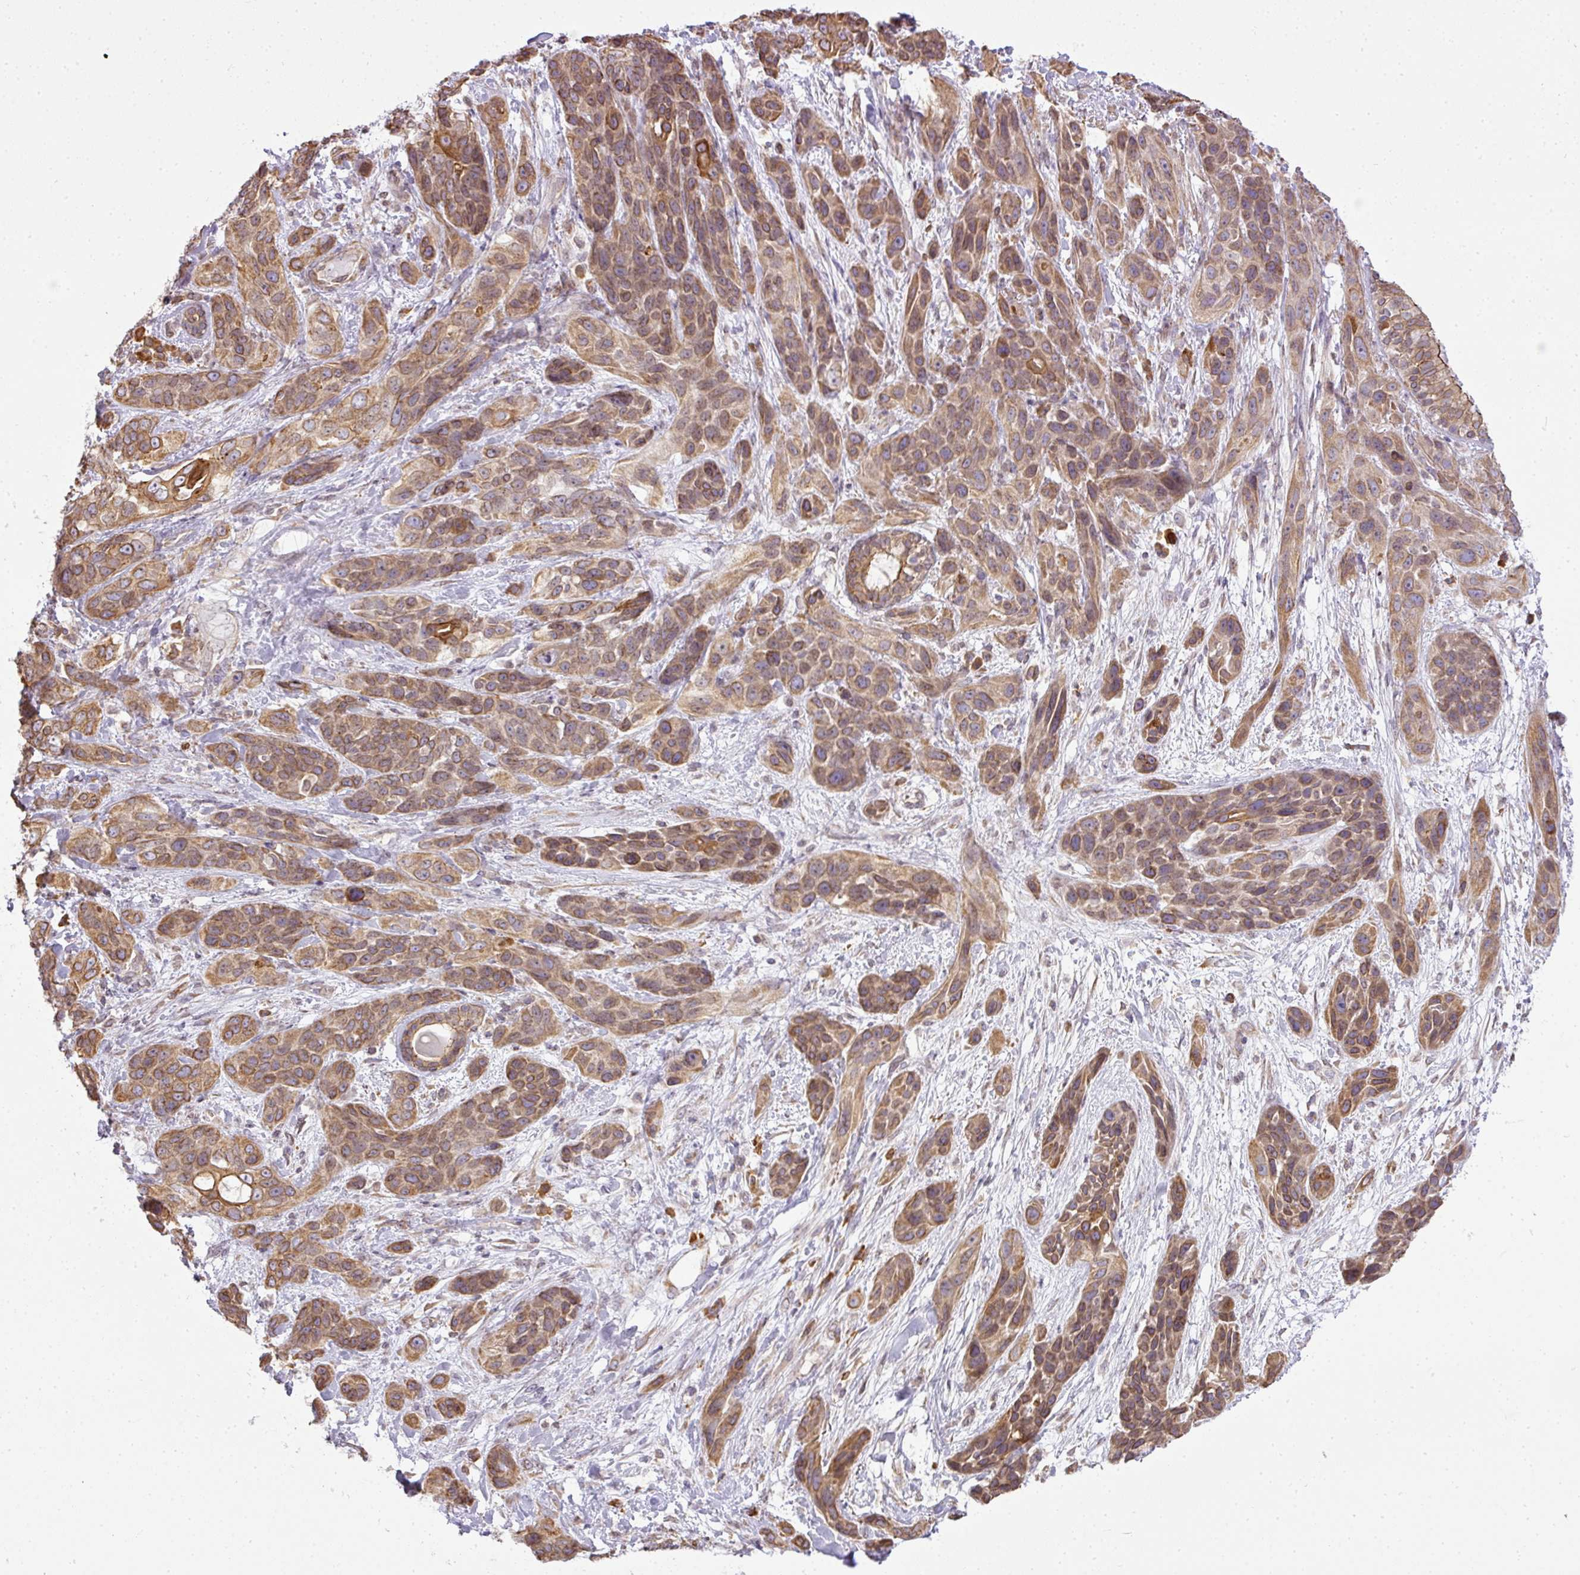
{"staining": {"intensity": "negative", "quantity": "none", "location": "none"}, "tissue": "soft tissue", "cell_type": "Fibroblasts", "image_type": "normal", "snomed": [{"axis": "morphology", "description": "Normal tissue, NOS"}, {"axis": "morphology", "description": "Squamous cell carcinoma, NOS"}, {"axis": "topography", "description": "Bronchus"}, {"axis": "topography", "description": "Lung"}], "caption": "Unremarkable soft tissue was stained to show a protein in brown. There is no significant staining in fibroblasts. The staining is performed using DAB brown chromogen with nuclei counter-stained in using hematoxylin.", "gene": "COX18", "patient": {"sex": "female", "age": 70}}